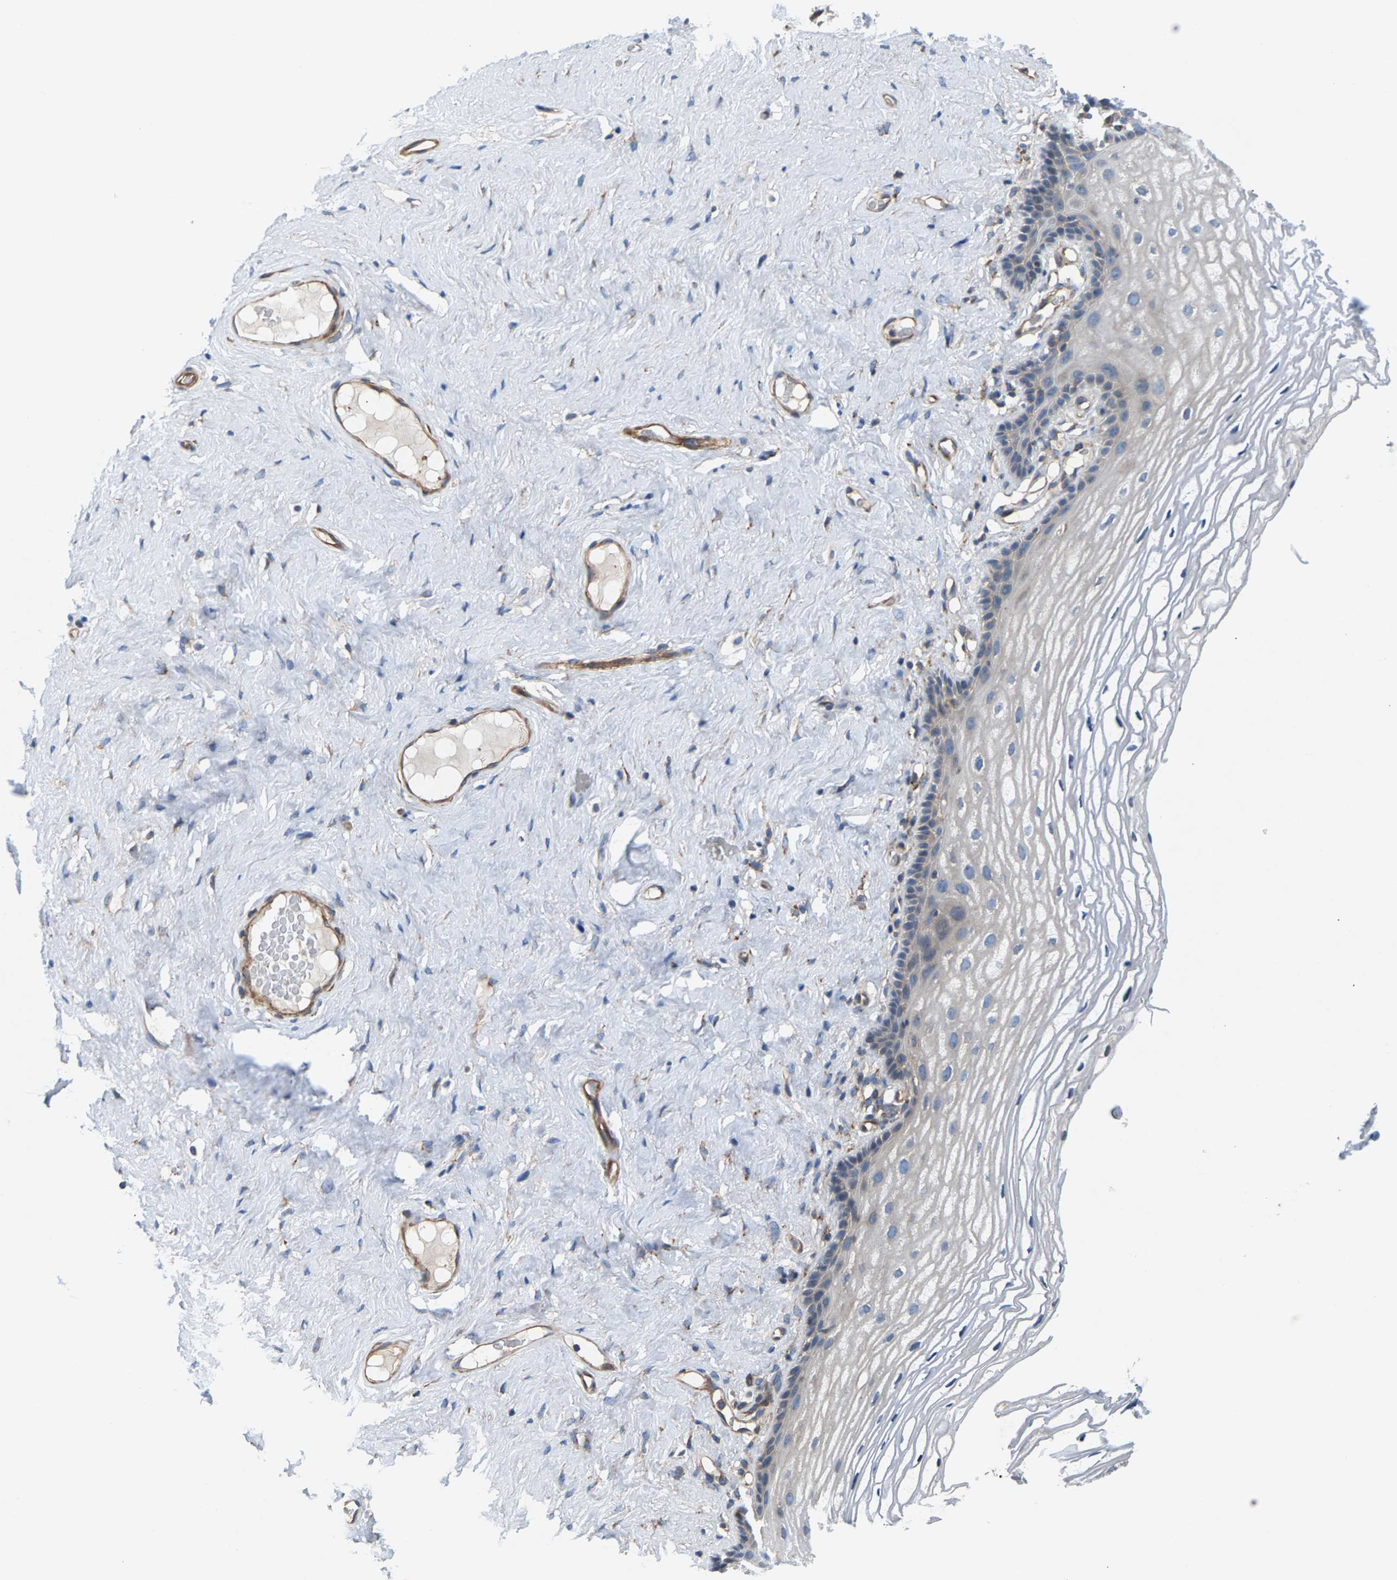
{"staining": {"intensity": "negative", "quantity": "none", "location": "none"}, "tissue": "vagina", "cell_type": "Squamous epithelial cells", "image_type": "normal", "snomed": [{"axis": "morphology", "description": "Normal tissue, NOS"}, {"axis": "morphology", "description": "Adenocarcinoma, NOS"}, {"axis": "topography", "description": "Rectum"}, {"axis": "topography", "description": "Vagina"}], "caption": "High power microscopy photomicrograph of an immunohistochemistry micrograph of benign vagina, revealing no significant positivity in squamous epithelial cells.", "gene": "PDCL", "patient": {"sex": "female", "age": 71}}